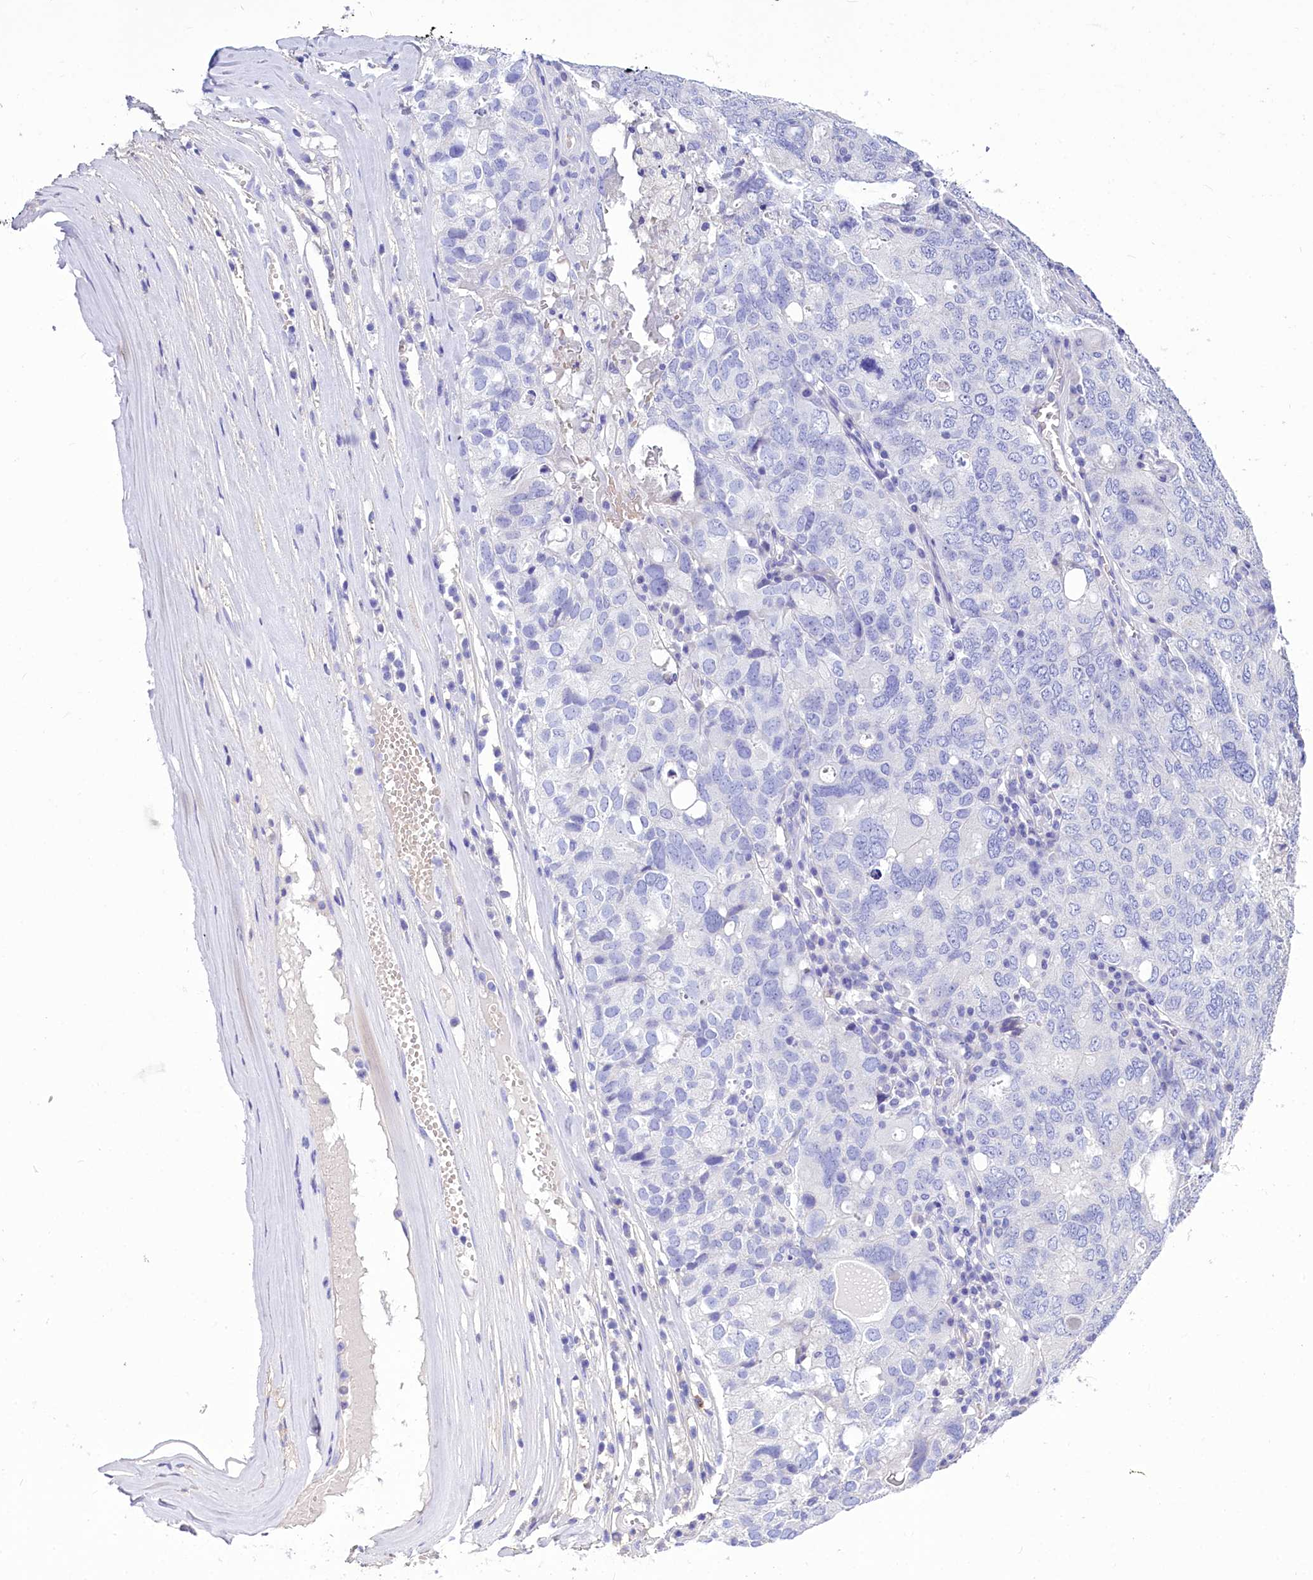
{"staining": {"intensity": "negative", "quantity": "none", "location": "none"}, "tissue": "ovarian cancer", "cell_type": "Tumor cells", "image_type": "cancer", "snomed": [{"axis": "morphology", "description": "Carcinoma, endometroid"}, {"axis": "topography", "description": "Ovary"}], "caption": "Immunohistochemistry (IHC) of human ovarian cancer (endometroid carcinoma) shows no staining in tumor cells.", "gene": "TTC36", "patient": {"sex": "female", "age": 62}}